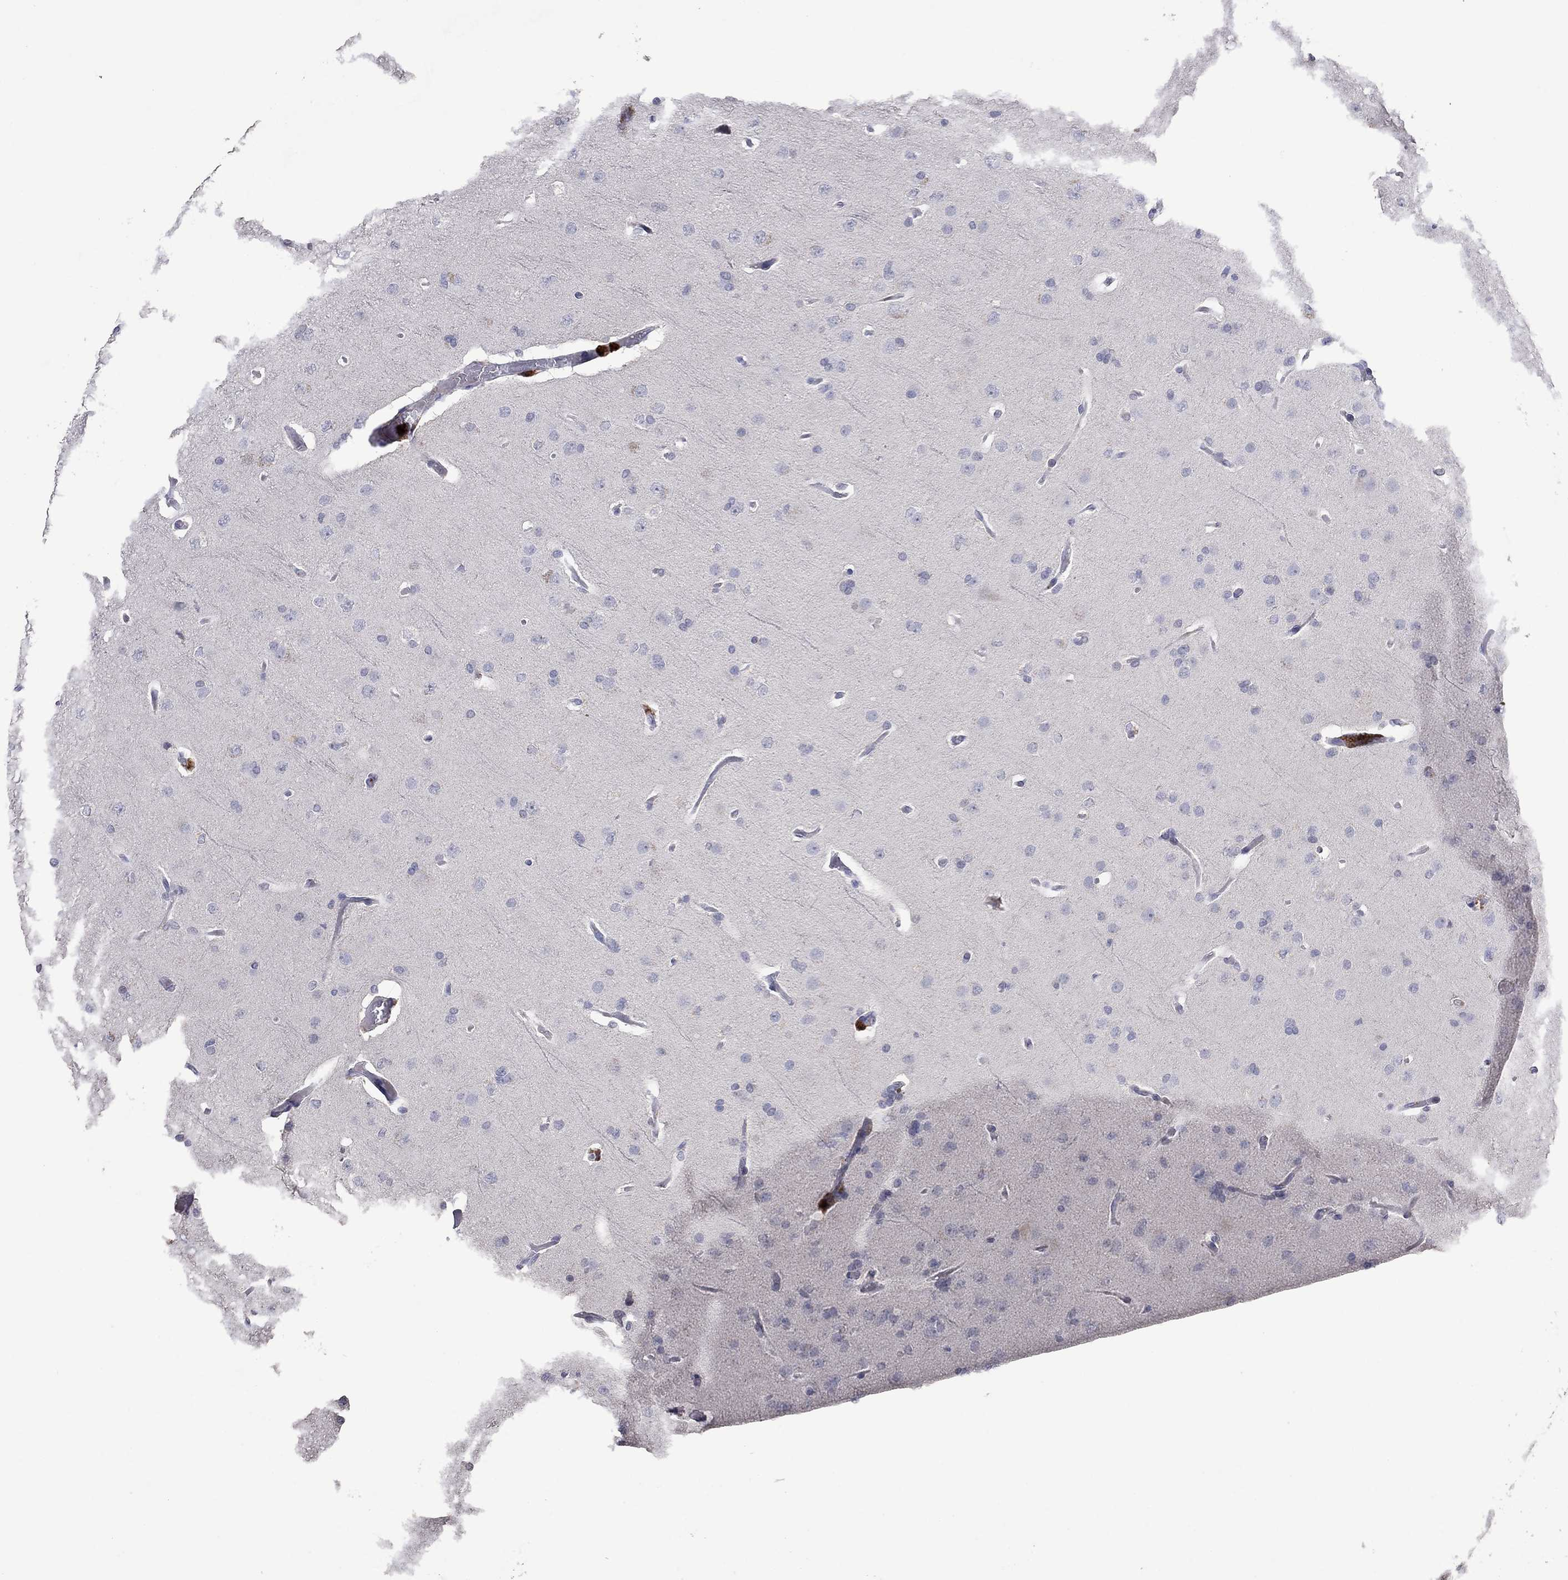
{"staining": {"intensity": "negative", "quantity": "none", "location": "none"}, "tissue": "glioma", "cell_type": "Tumor cells", "image_type": "cancer", "snomed": [{"axis": "morphology", "description": "Glioma, malignant, Low grade"}, {"axis": "topography", "description": "Brain"}], "caption": "A photomicrograph of human low-grade glioma (malignant) is negative for staining in tumor cells.", "gene": "CCL5", "patient": {"sex": "male", "age": 41}}